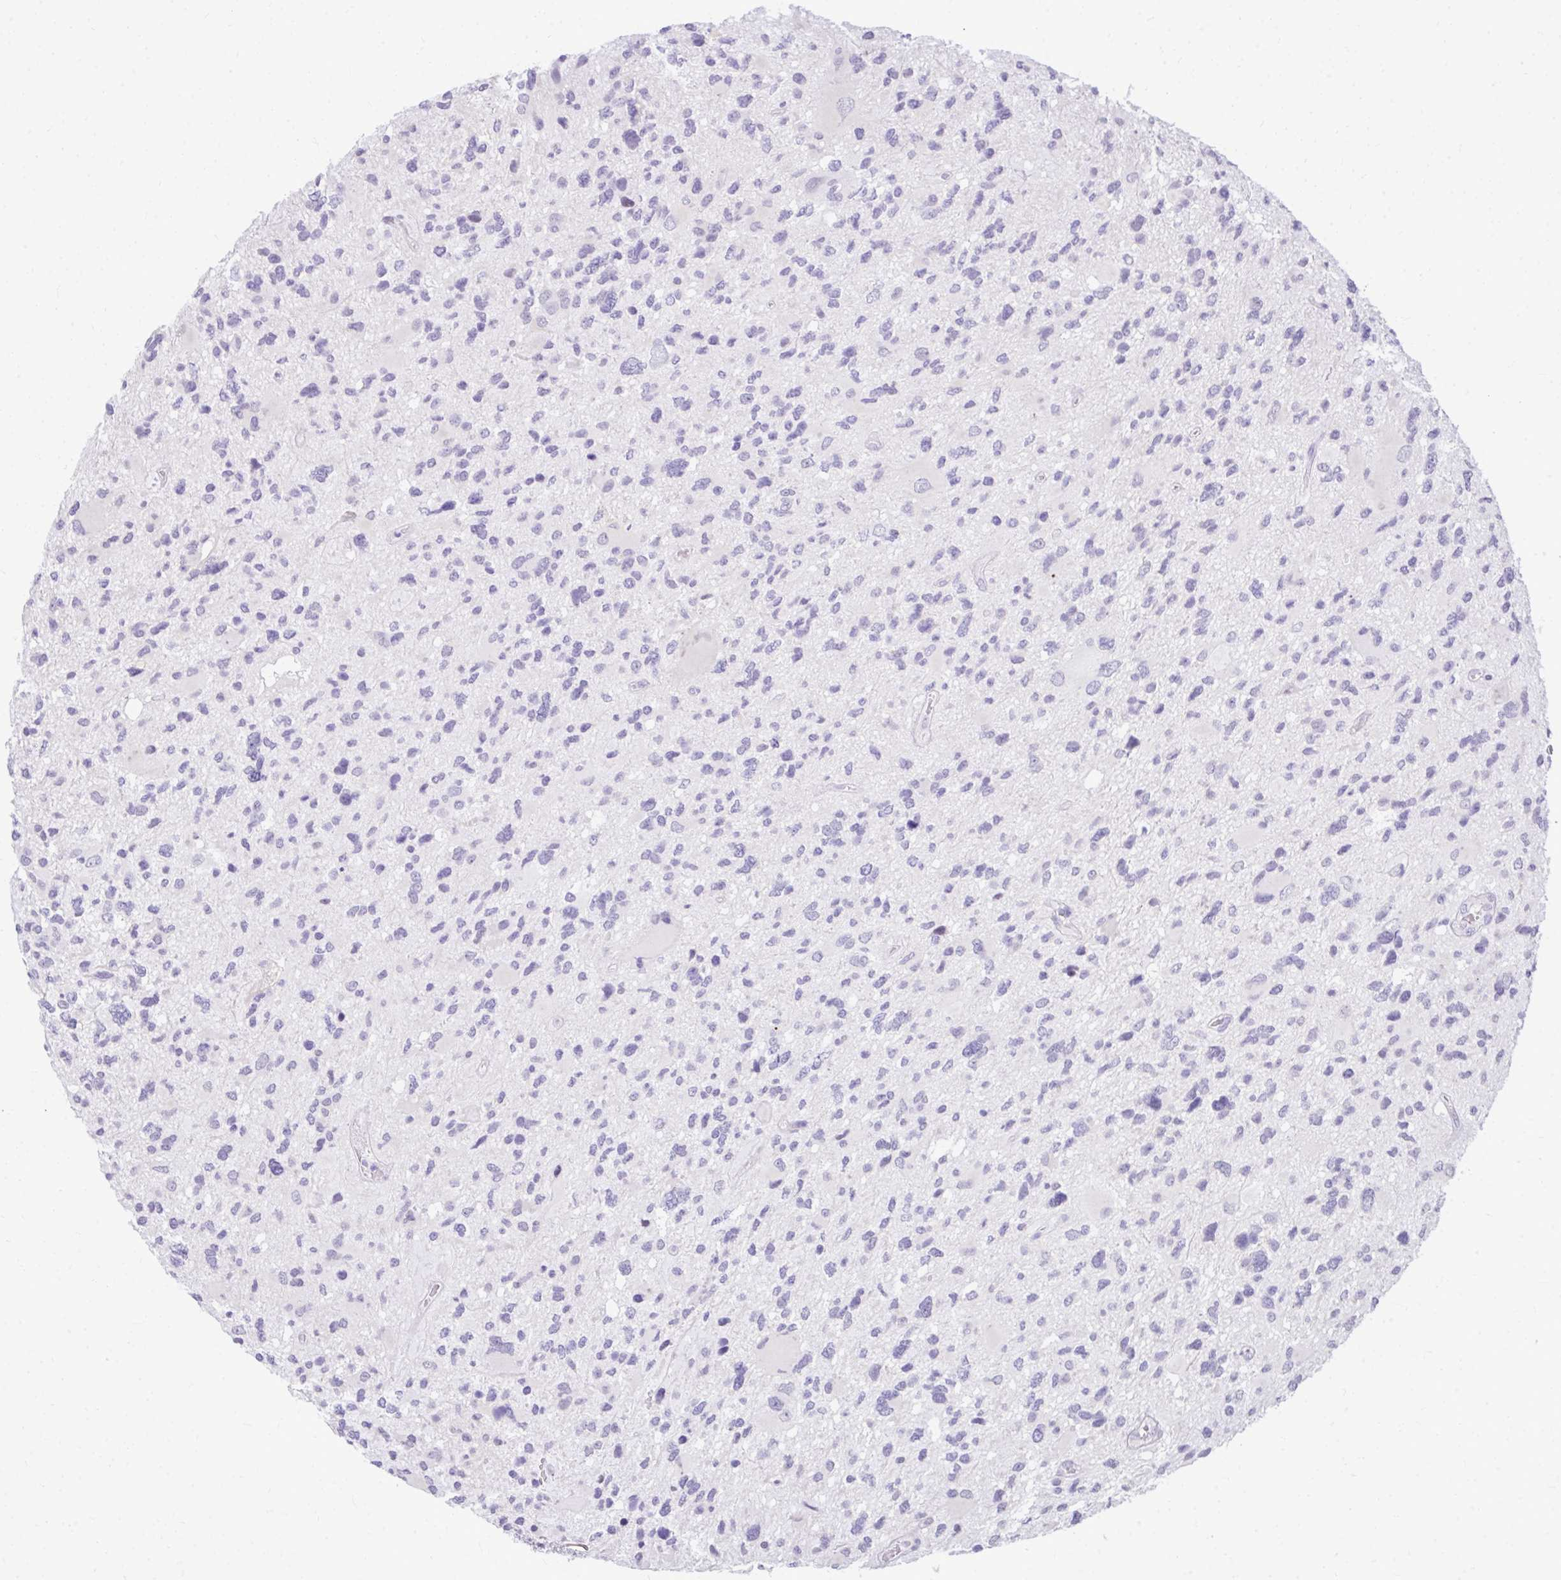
{"staining": {"intensity": "negative", "quantity": "none", "location": "none"}, "tissue": "glioma", "cell_type": "Tumor cells", "image_type": "cancer", "snomed": [{"axis": "morphology", "description": "Glioma, malignant, High grade"}, {"axis": "topography", "description": "Brain"}], "caption": "The immunohistochemistry image has no significant positivity in tumor cells of malignant high-grade glioma tissue.", "gene": "EID3", "patient": {"sex": "female", "age": 11}}